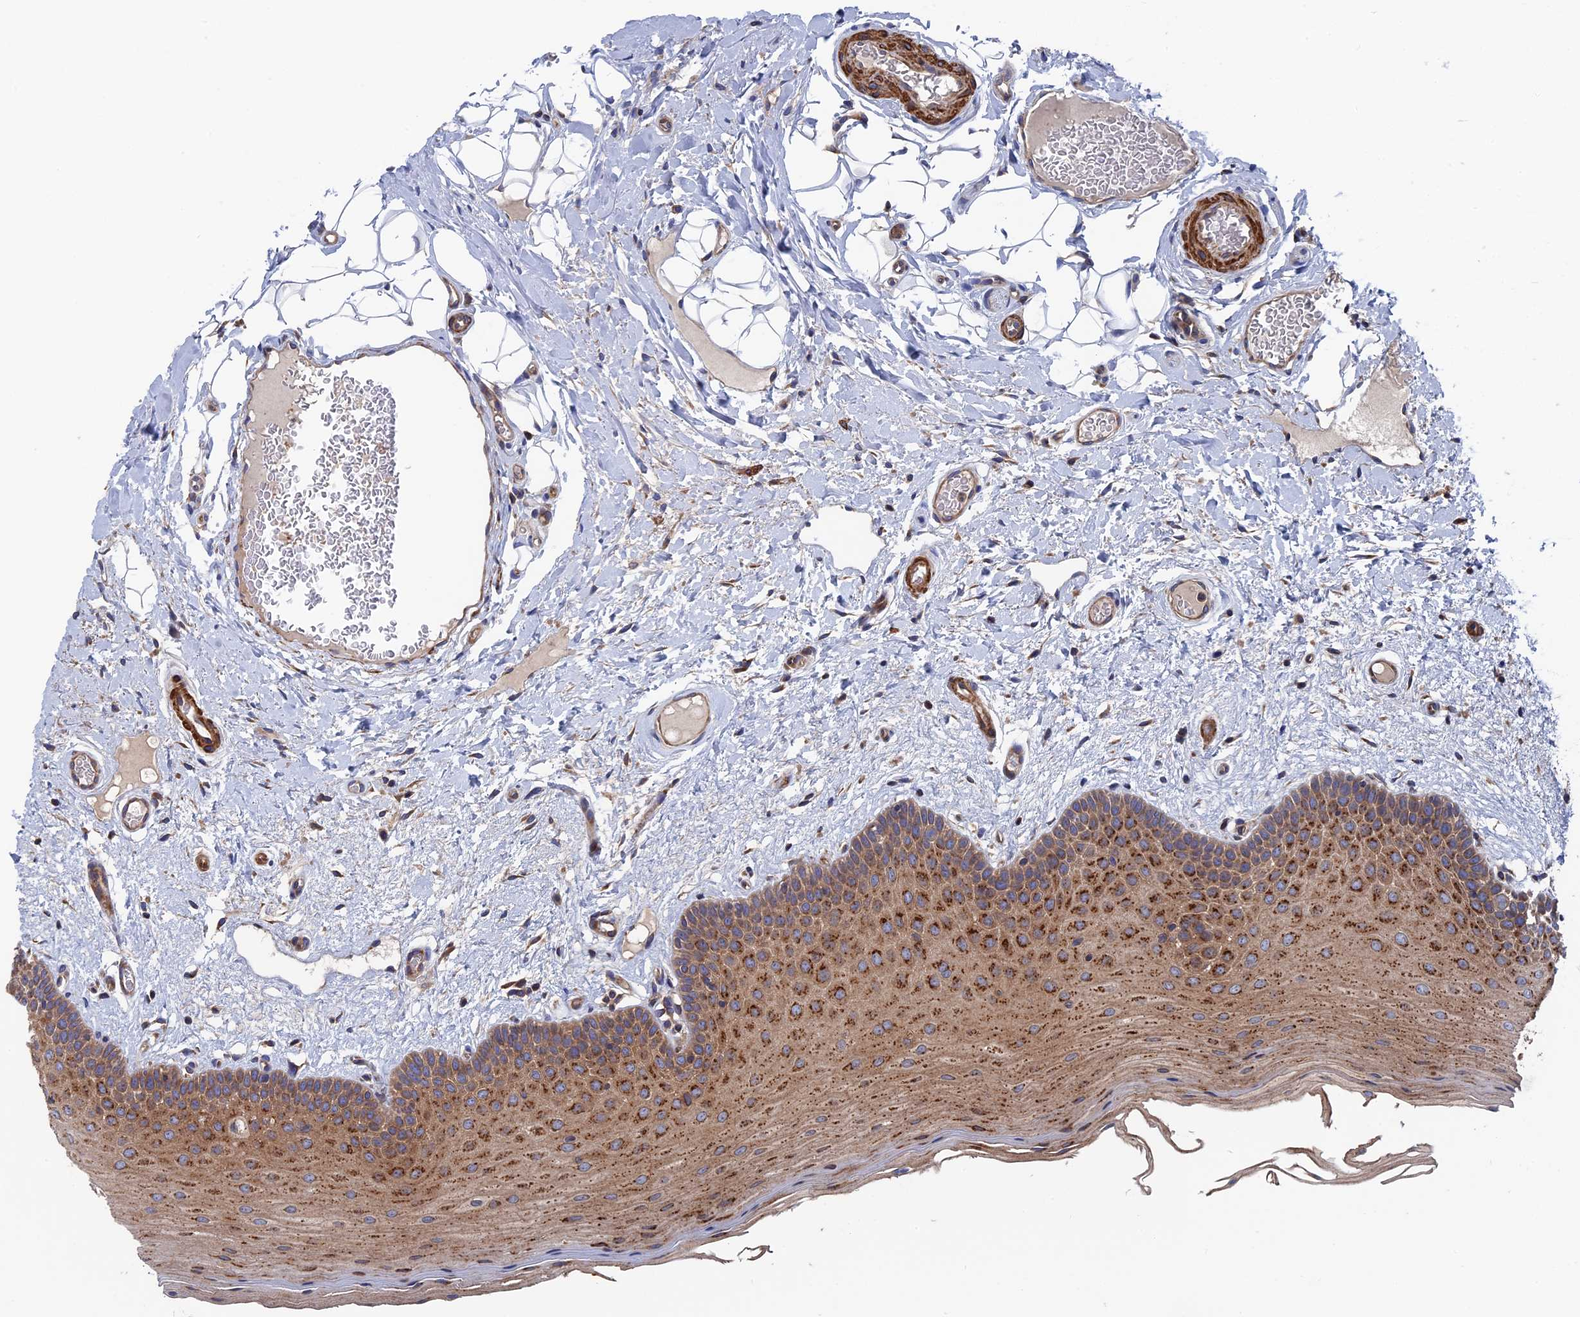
{"staining": {"intensity": "moderate", "quantity": ">75%", "location": "cytoplasmic/membranous"}, "tissue": "oral mucosa", "cell_type": "Squamous epithelial cells", "image_type": "normal", "snomed": [{"axis": "morphology", "description": "Normal tissue, NOS"}, {"axis": "topography", "description": "Oral tissue"}, {"axis": "topography", "description": "Tounge, NOS"}], "caption": "Immunohistochemistry (IHC) (DAB) staining of unremarkable human oral mucosa shows moderate cytoplasmic/membranous protein expression in about >75% of squamous epithelial cells. (IHC, brightfield microscopy, high magnification).", "gene": "DNAJC3", "patient": {"sex": "male", "age": 47}}